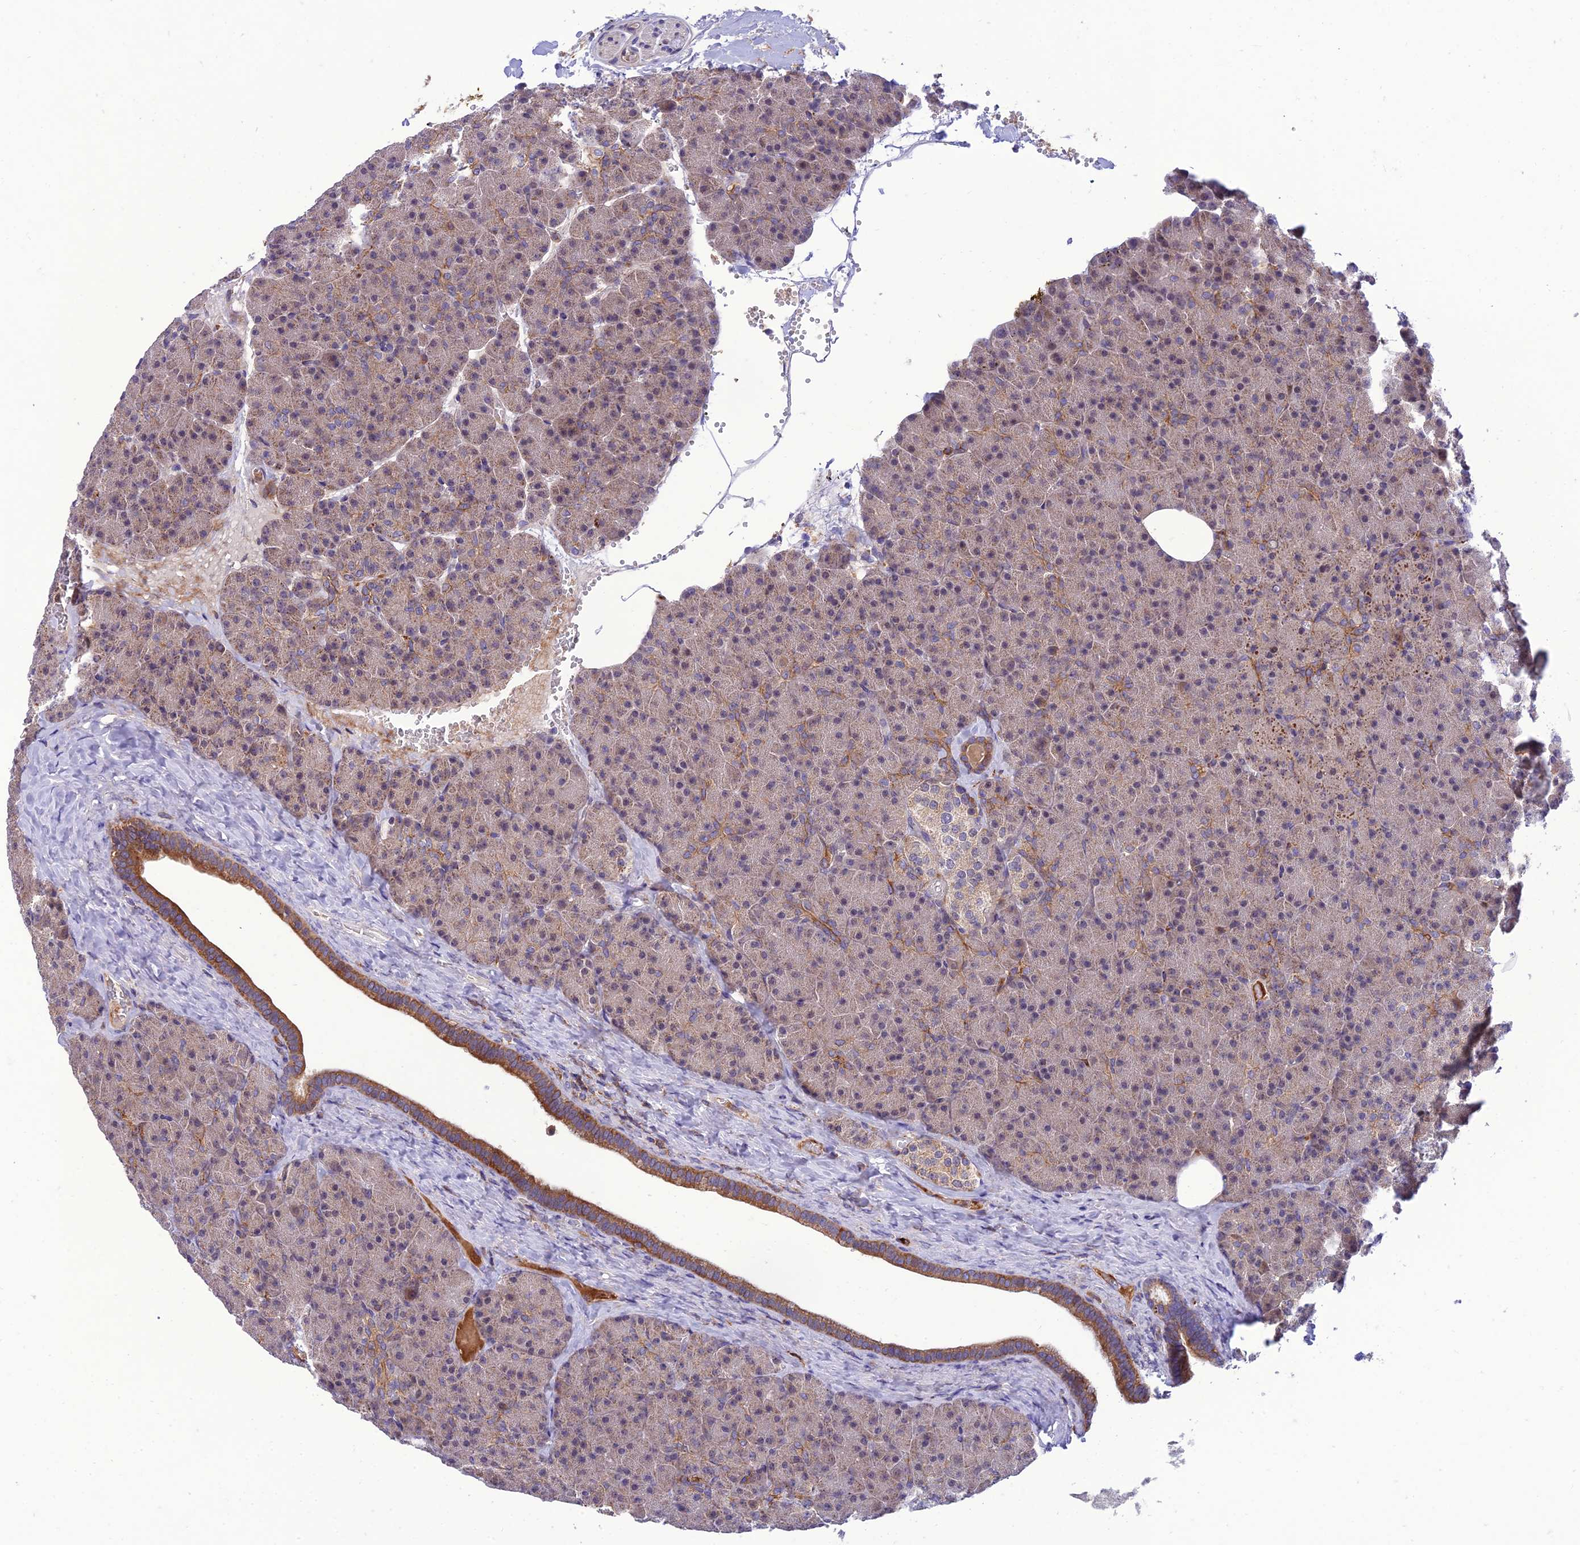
{"staining": {"intensity": "moderate", "quantity": "25%-75%", "location": "cytoplasmic/membranous"}, "tissue": "pancreas", "cell_type": "Exocrine glandular cells", "image_type": "normal", "snomed": [{"axis": "morphology", "description": "Normal tissue, NOS"}, {"axis": "morphology", "description": "Carcinoid, malignant, NOS"}, {"axis": "topography", "description": "Pancreas"}], "caption": "Exocrine glandular cells display medium levels of moderate cytoplasmic/membranous positivity in about 25%-75% of cells in normal pancreas. (DAB (3,3'-diaminobenzidine) = brown stain, brightfield microscopy at high magnification).", "gene": "IRAK3", "patient": {"sex": "female", "age": 35}}